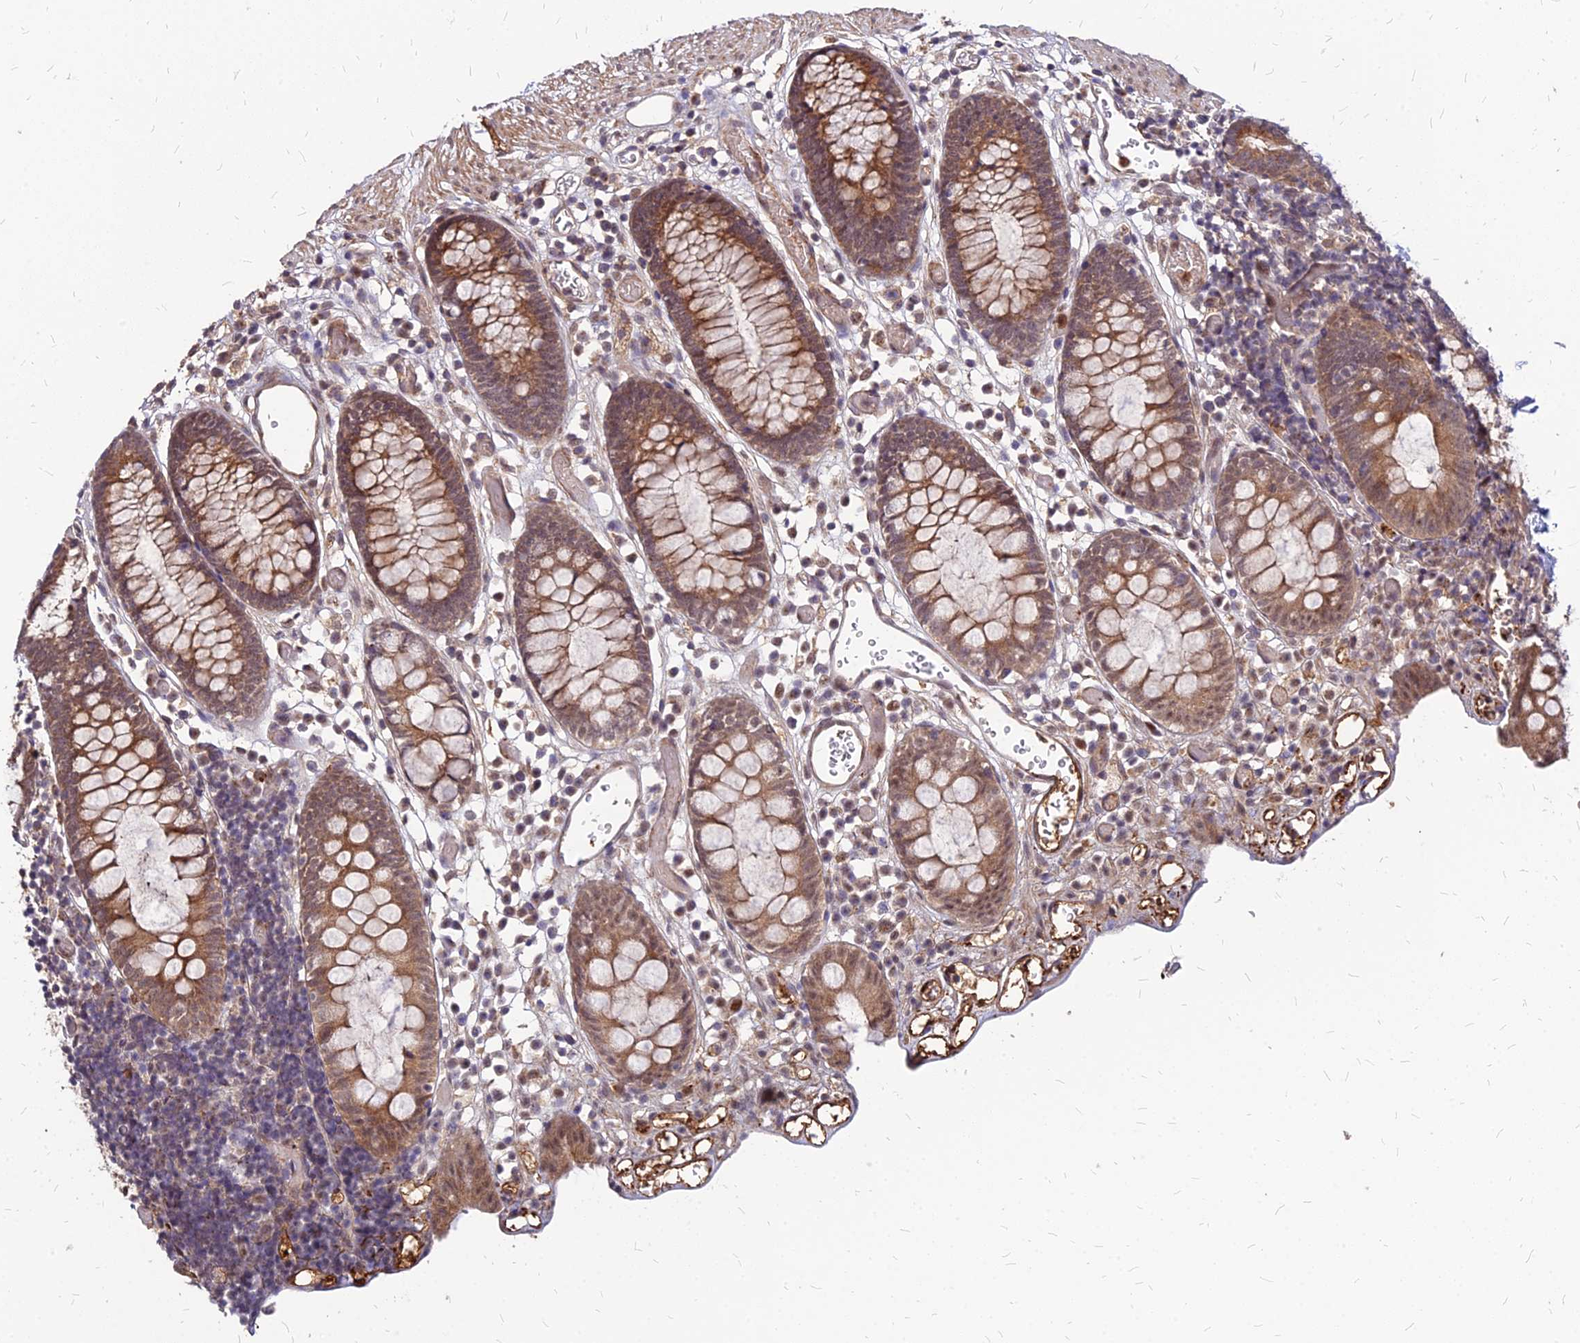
{"staining": {"intensity": "moderate", "quantity": ">75%", "location": "cytoplasmic/membranous"}, "tissue": "colon", "cell_type": "Endothelial cells", "image_type": "normal", "snomed": [{"axis": "morphology", "description": "Normal tissue, NOS"}, {"axis": "topography", "description": "Colon"}], "caption": "Brown immunohistochemical staining in unremarkable human colon exhibits moderate cytoplasmic/membranous positivity in approximately >75% of endothelial cells. (DAB IHC with brightfield microscopy, high magnification).", "gene": "APBA3", "patient": {"sex": "male", "age": 14}}